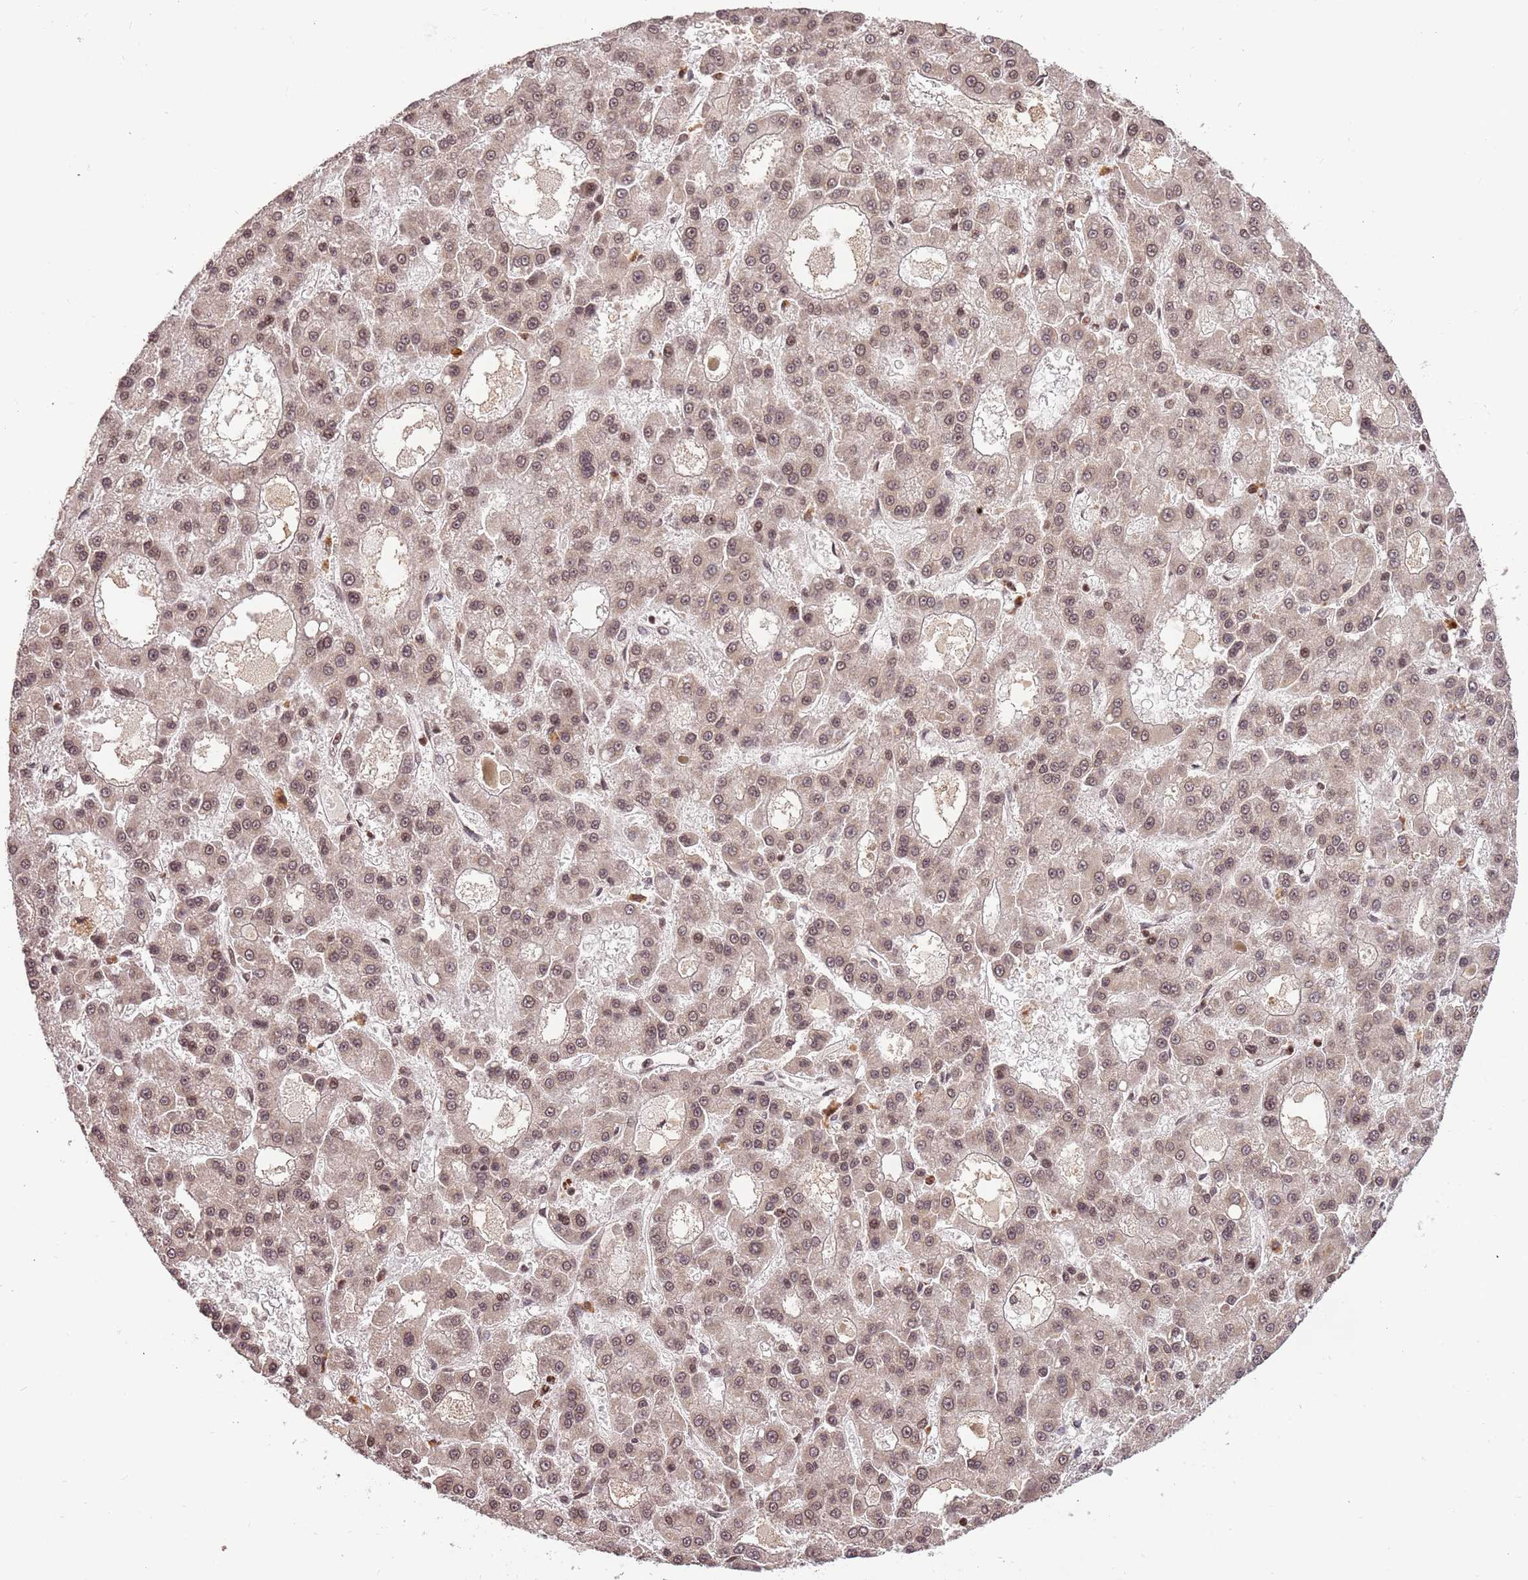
{"staining": {"intensity": "weak", "quantity": ">75%", "location": "nuclear"}, "tissue": "liver cancer", "cell_type": "Tumor cells", "image_type": "cancer", "snomed": [{"axis": "morphology", "description": "Carcinoma, Hepatocellular, NOS"}, {"axis": "topography", "description": "Liver"}], "caption": "A brown stain shows weak nuclear staining of a protein in human liver hepatocellular carcinoma tumor cells. (brown staining indicates protein expression, while blue staining denotes nuclei).", "gene": "SAMSN1", "patient": {"sex": "male", "age": 70}}